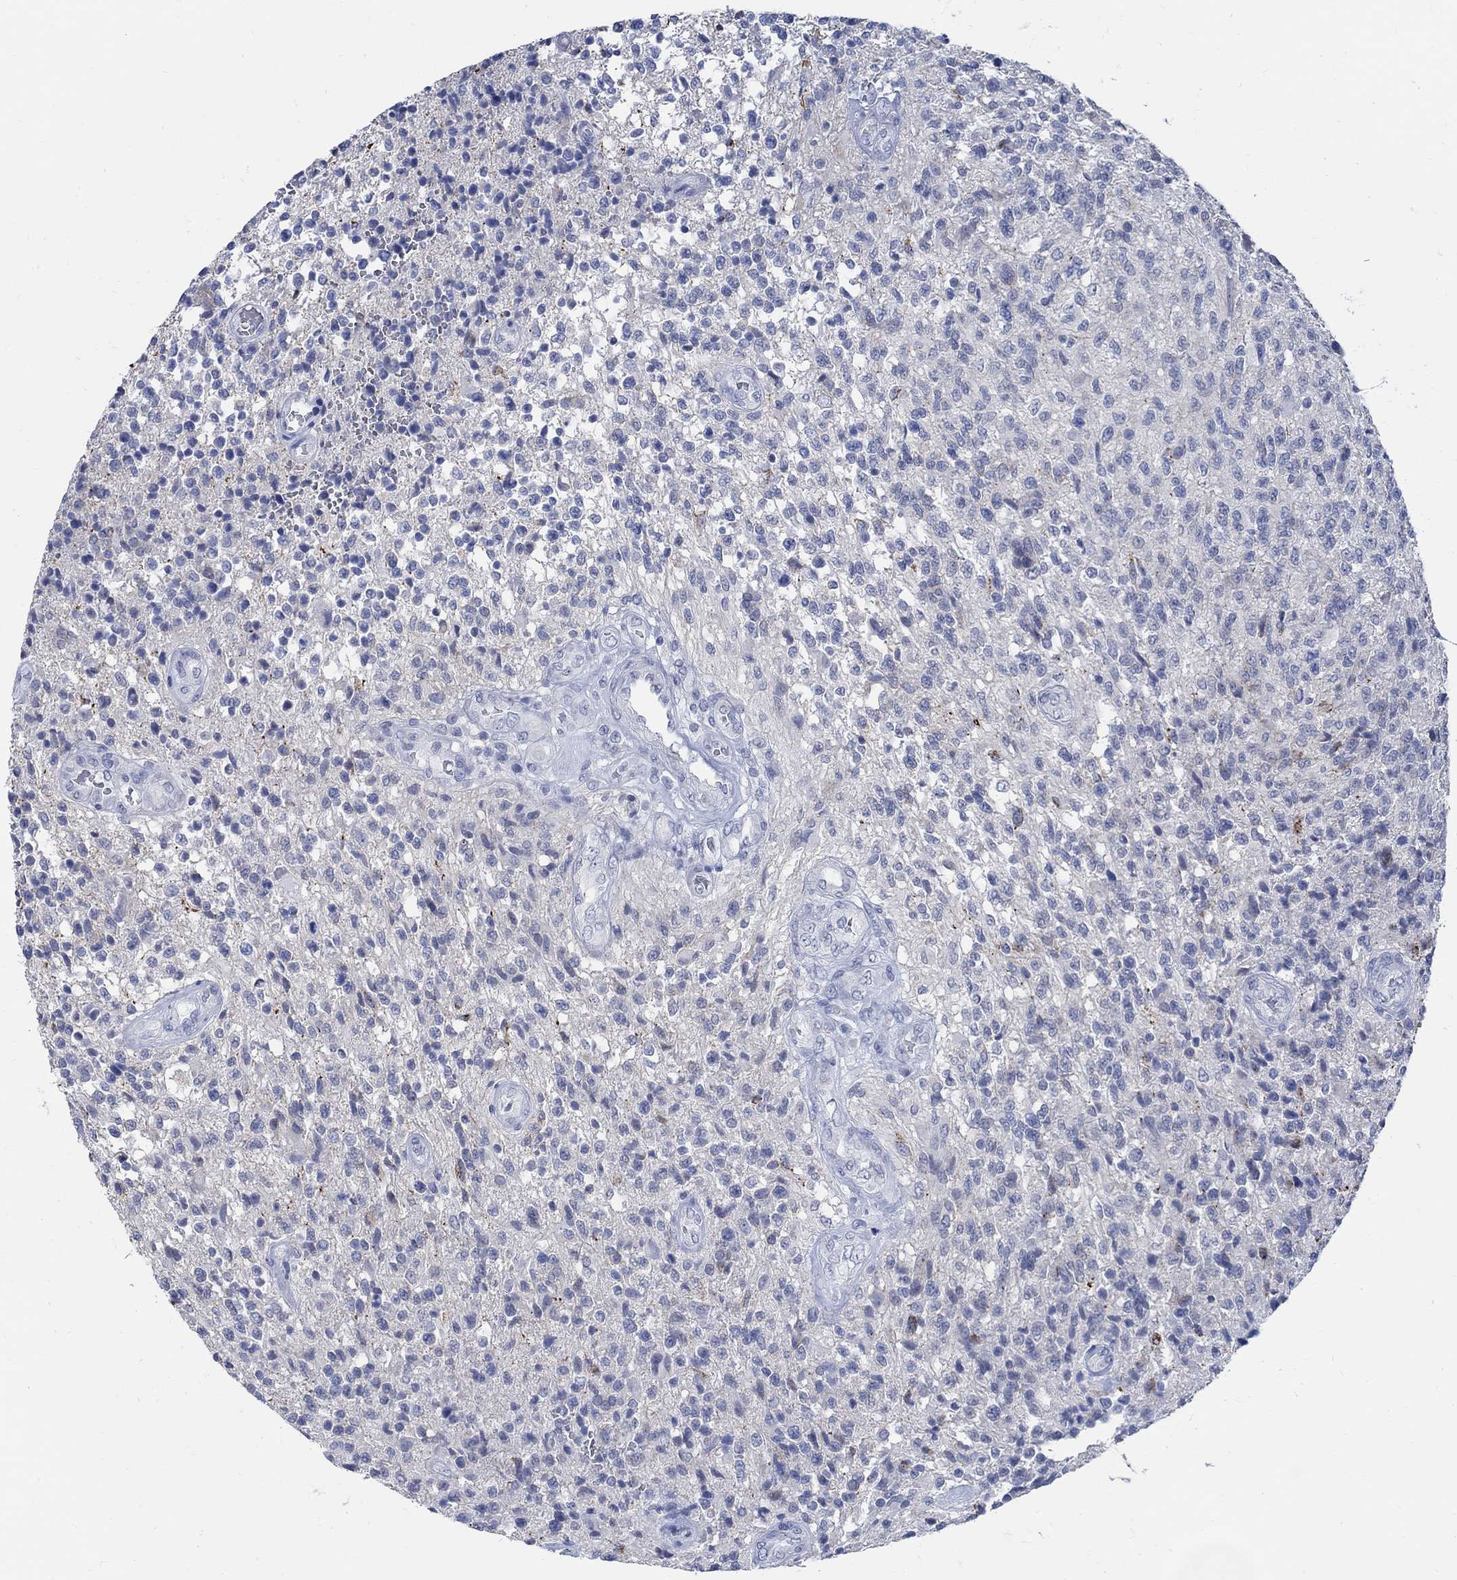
{"staining": {"intensity": "negative", "quantity": "none", "location": "none"}, "tissue": "glioma", "cell_type": "Tumor cells", "image_type": "cancer", "snomed": [{"axis": "morphology", "description": "Glioma, malignant, High grade"}, {"axis": "topography", "description": "Brain"}], "caption": "IHC photomicrograph of neoplastic tissue: malignant high-grade glioma stained with DAB demonstrates no significant protein positivity in tumor cells.", "gene": "CAMK2N1", "patient": {"sex": "male", "age": 56}}